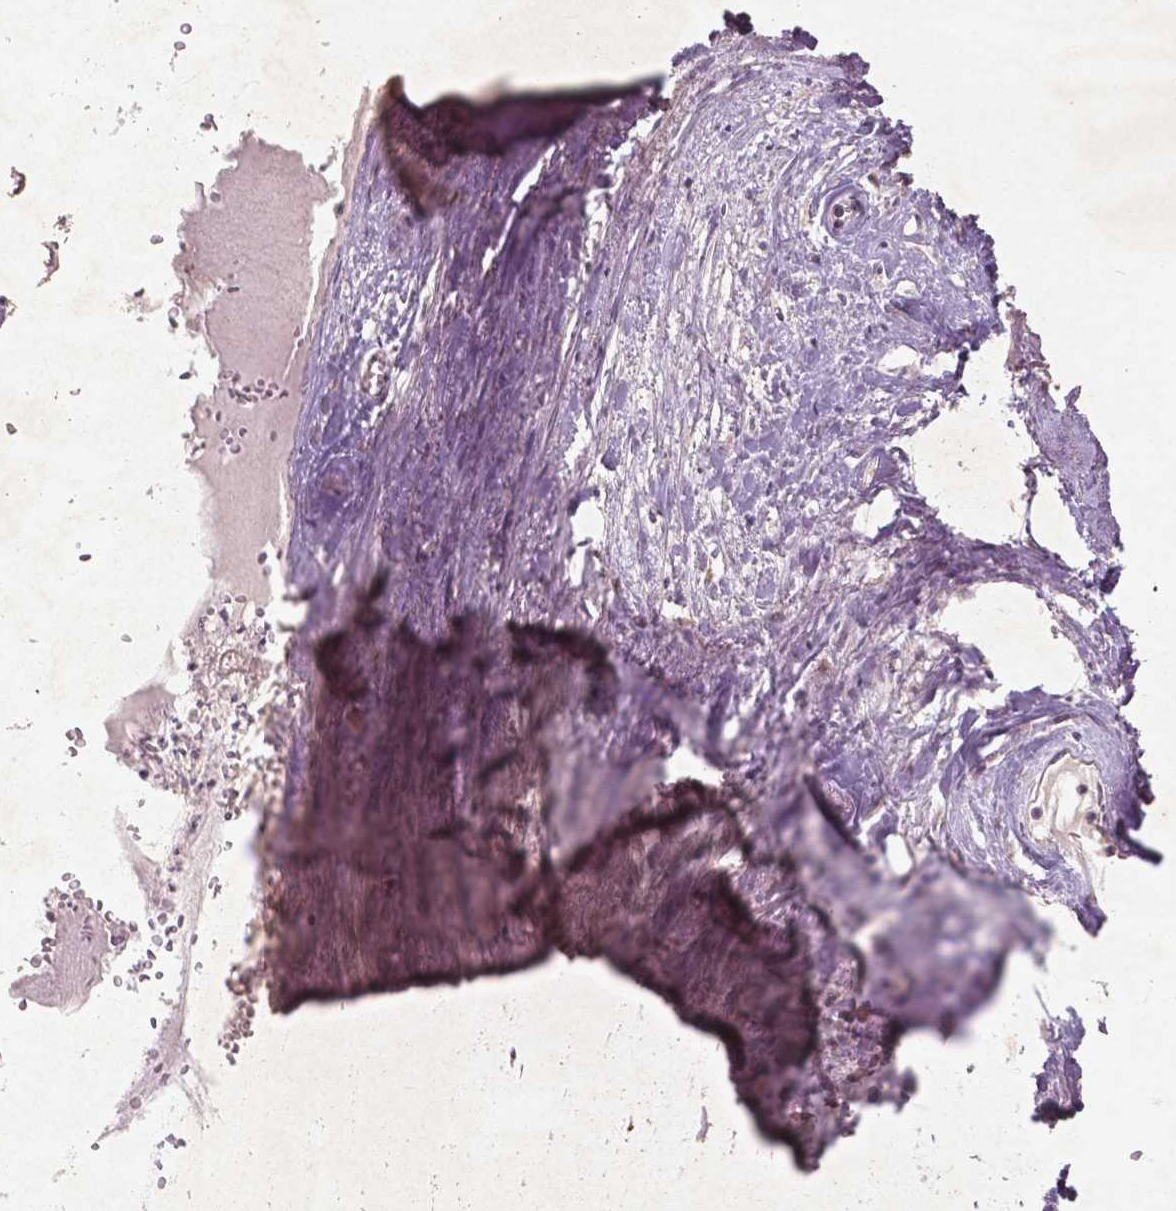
{"staining": {"intensity": "negative", "quantity": "none", "location": "none"}, "tissue": "soft tissue", "cell_type": "Fibroblasts", "image_type": "normal", "snomed": [{"axis": "morphology", "description": "Normal tissue, NOS"}, {"axis": "morphology", "description": "Squamous cell carcinoma, NOS"}, {"axis": "topography", "description": "Cartilage tissue"}, {"axis": "topography", "description": "Head-Neck"}], "caption": "Soft tissue was stained to show a protein in brown. There is no significant expression in fibroblasts. The staining was performed using DAB to visualize the protein expression in brown, while the nuclei were stained in blue with hematoxylin (Magnification: 20x).", "gene": "ST6GALNAC5", "patient": {"sex": "male", "age": 57}}